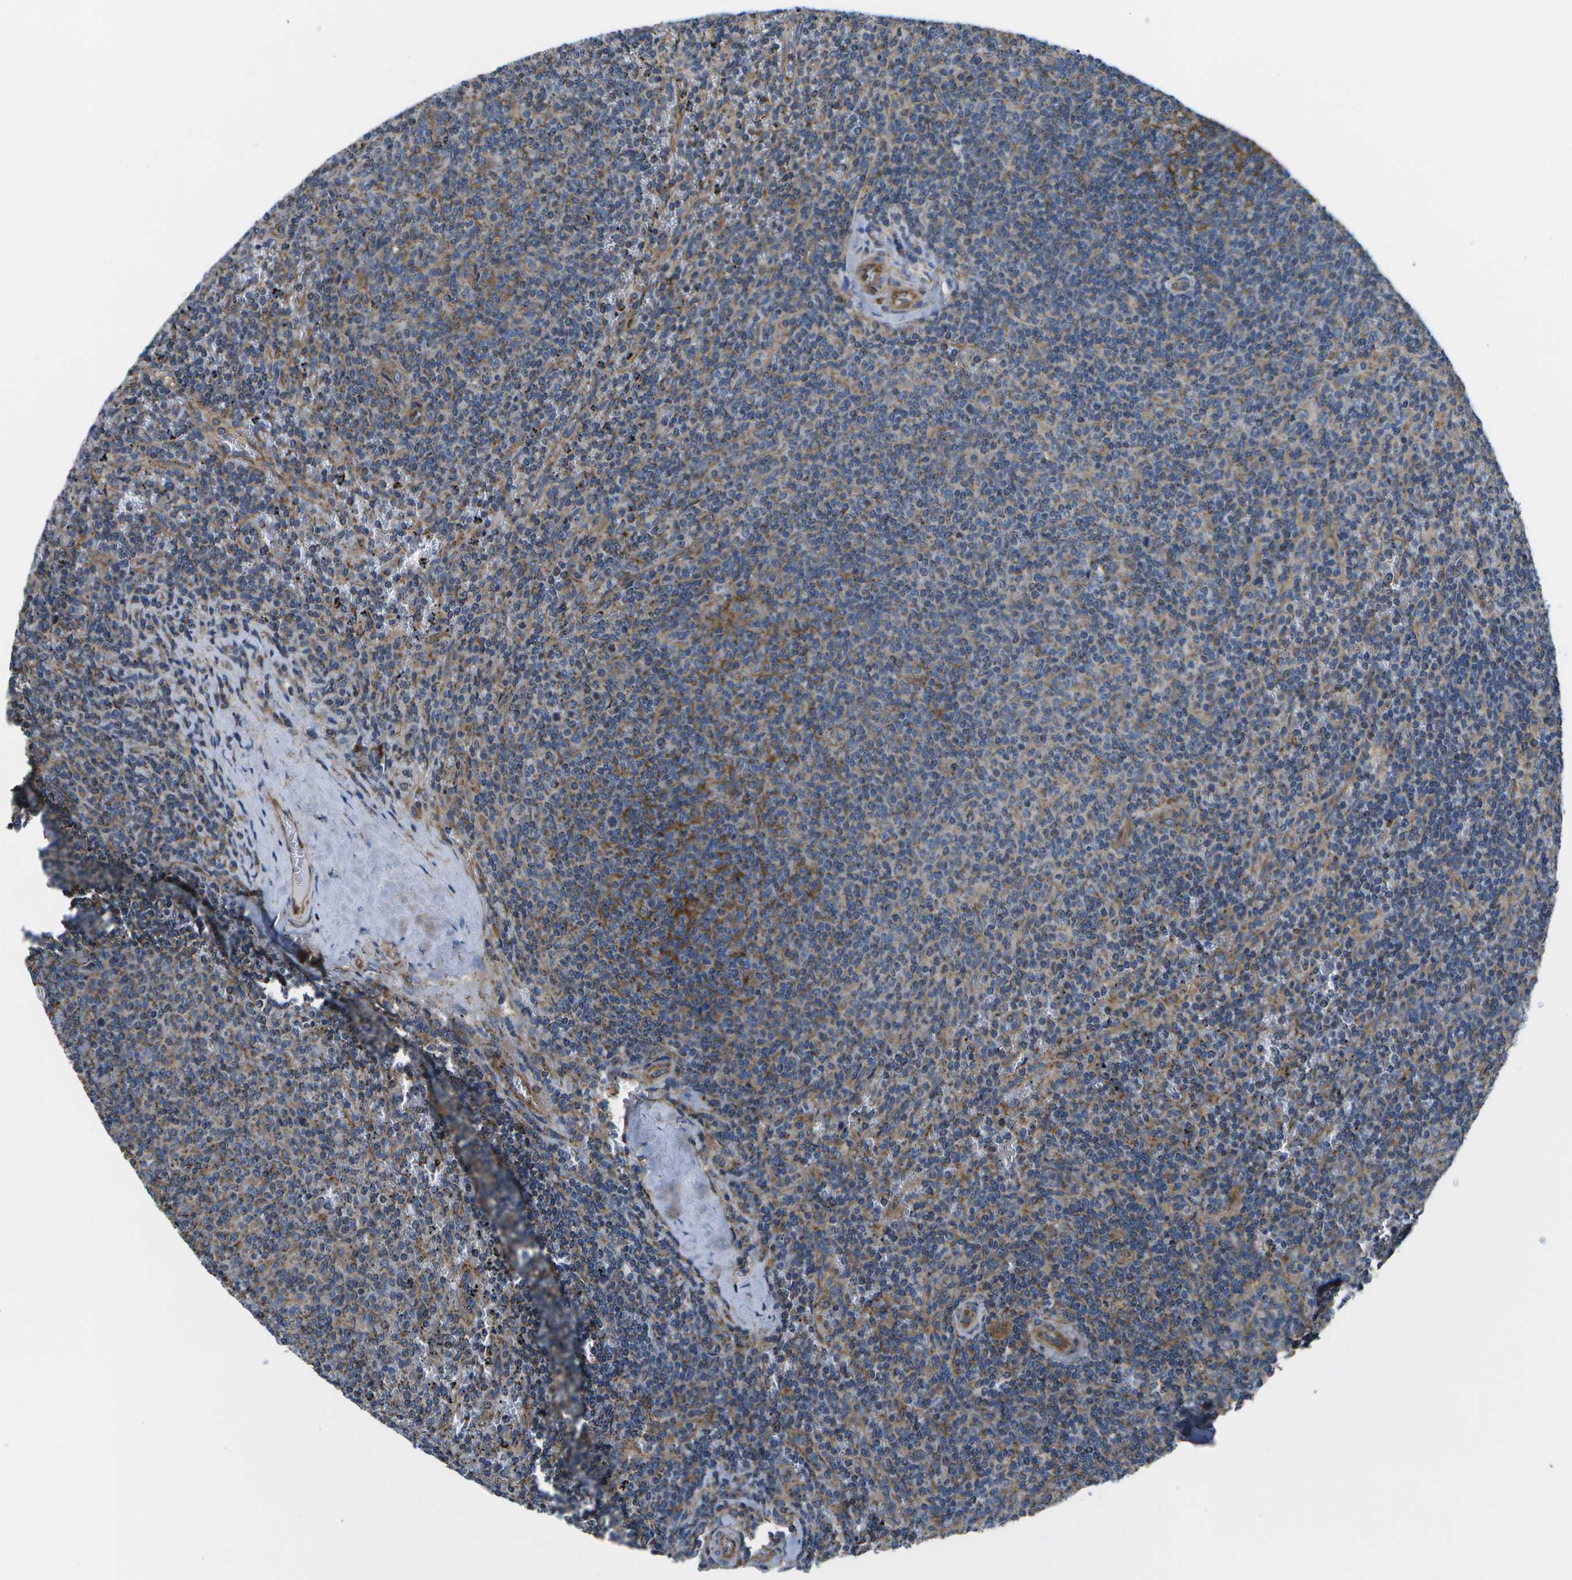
{"staining": {"intensity": "weak", "quantity": "25%-75%", "location": "cytoplasmic/membranous"}, "tissue": "lymphoma", "cell_type": "Tumor cells", "image_type": "cancer", "snomed": [{"axis": "morphology", "description": "Malignant lymphoma, non-Hodgkin's type, Low grade"}, {"axis": "topography", "description": "Spleen"}], "caption": "Weak cytoplasmic/membranous protein expression is present in approximately 25%-75% of tumor cells in low-grade malignant lymphoma, non-Hodgkin's type.", "gene": "MVK", "patient": {"sex": "female", "age": 50}}